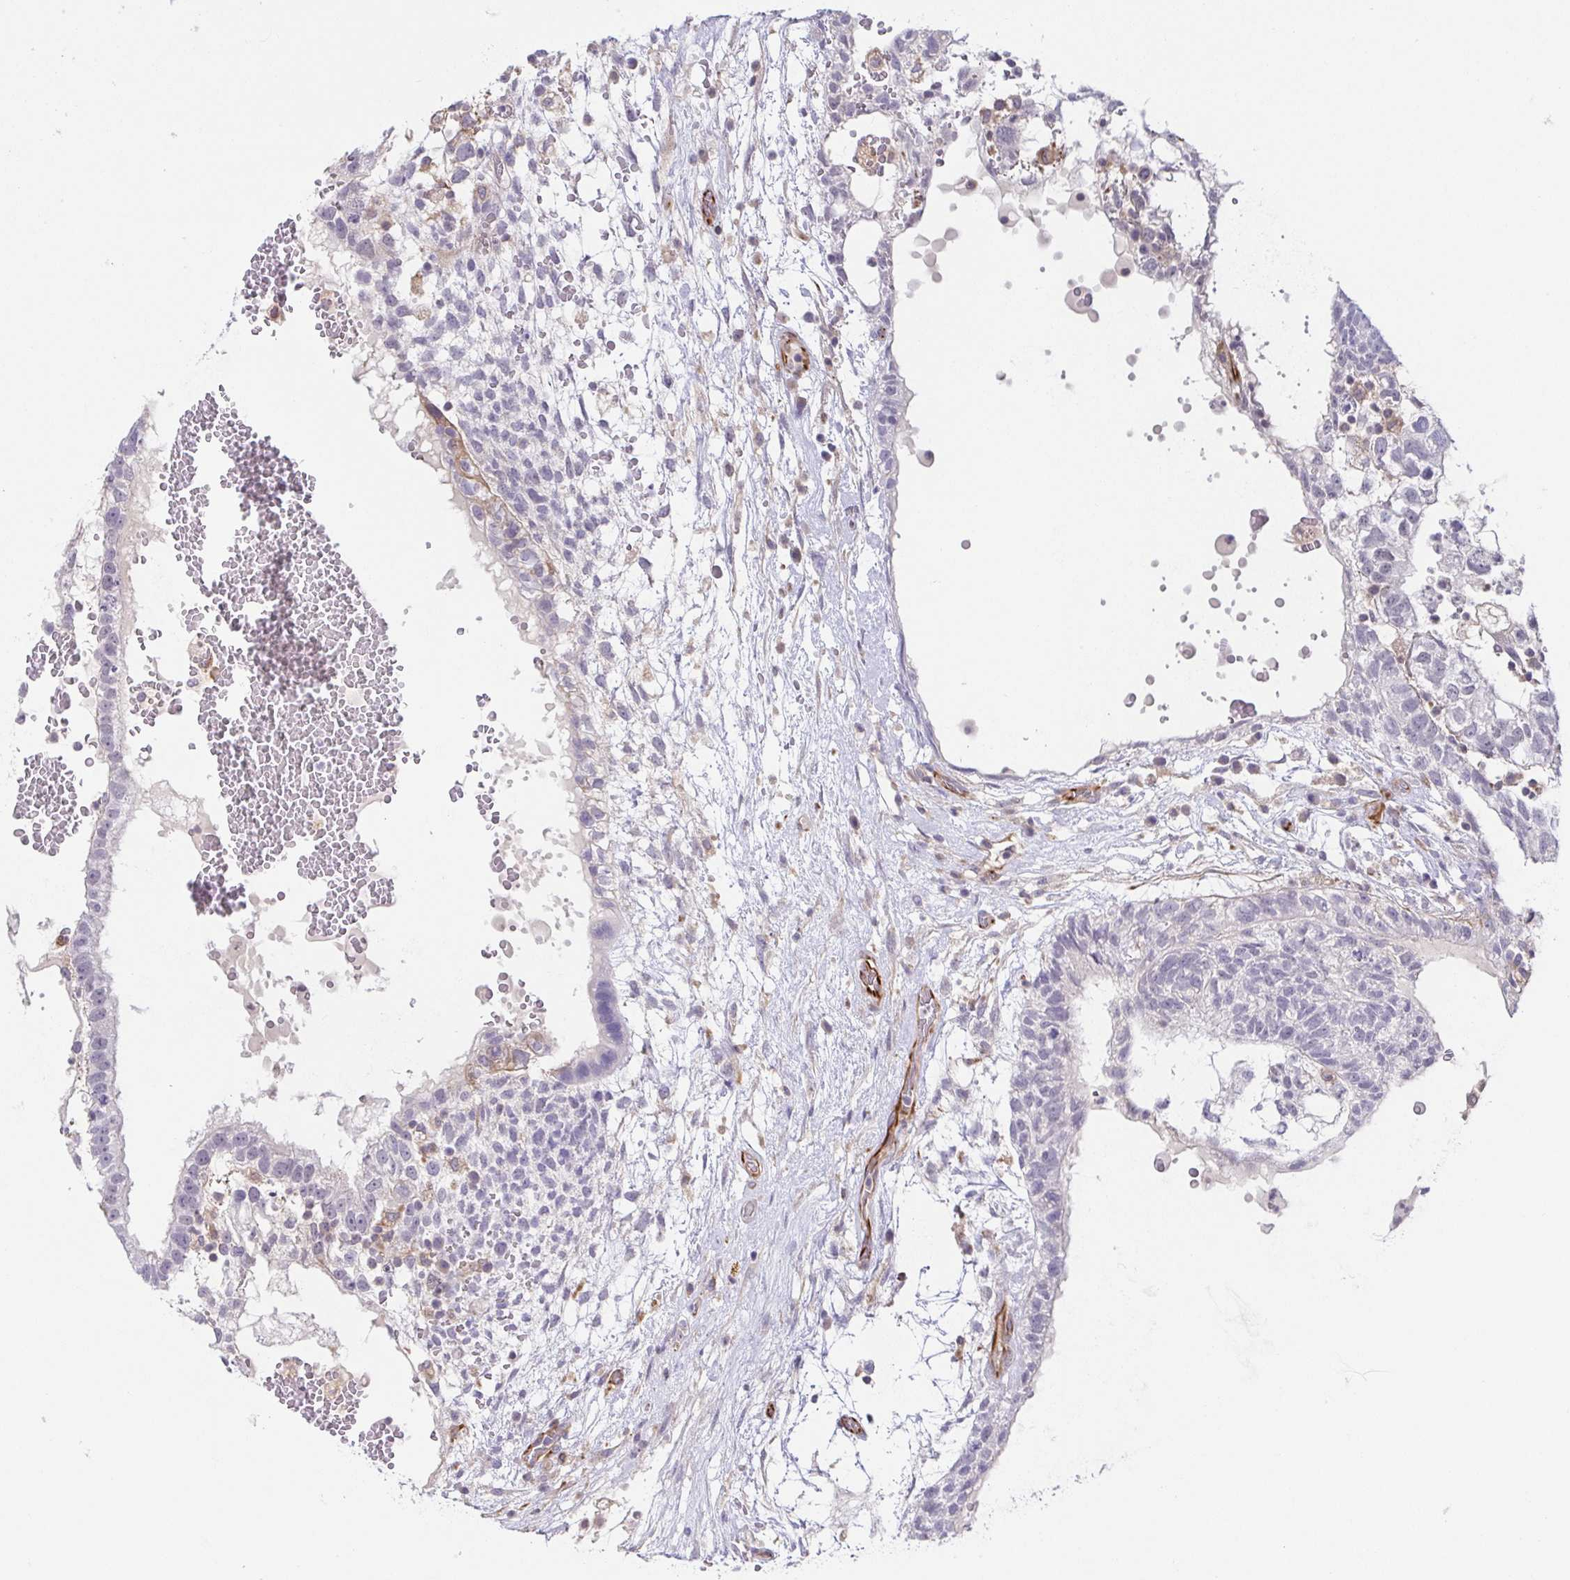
{"staining": {"intensity": "negative", "quantity": "none", "location": "none"}, "tissue": "testis cancer", "cell_type": "Tumor cells", "image_type": "cancer", "snomed": [{"axis": "morphology", "description": "Normal tissue, NOS"}, {"axis": "morphology", "description": "Carcinoma, Embryonal, NOS"}, {"axis": "topography", "description": "Testis"}], "caption": "IHC of human embryonal carcinoma (testis) displays no positivity in tumor cells. (DAB immunohistochemistry (IHC) with hematoxylin counter stain).", "gene": "COL17A1", "patient": {"sex": "male", "age": 32}}